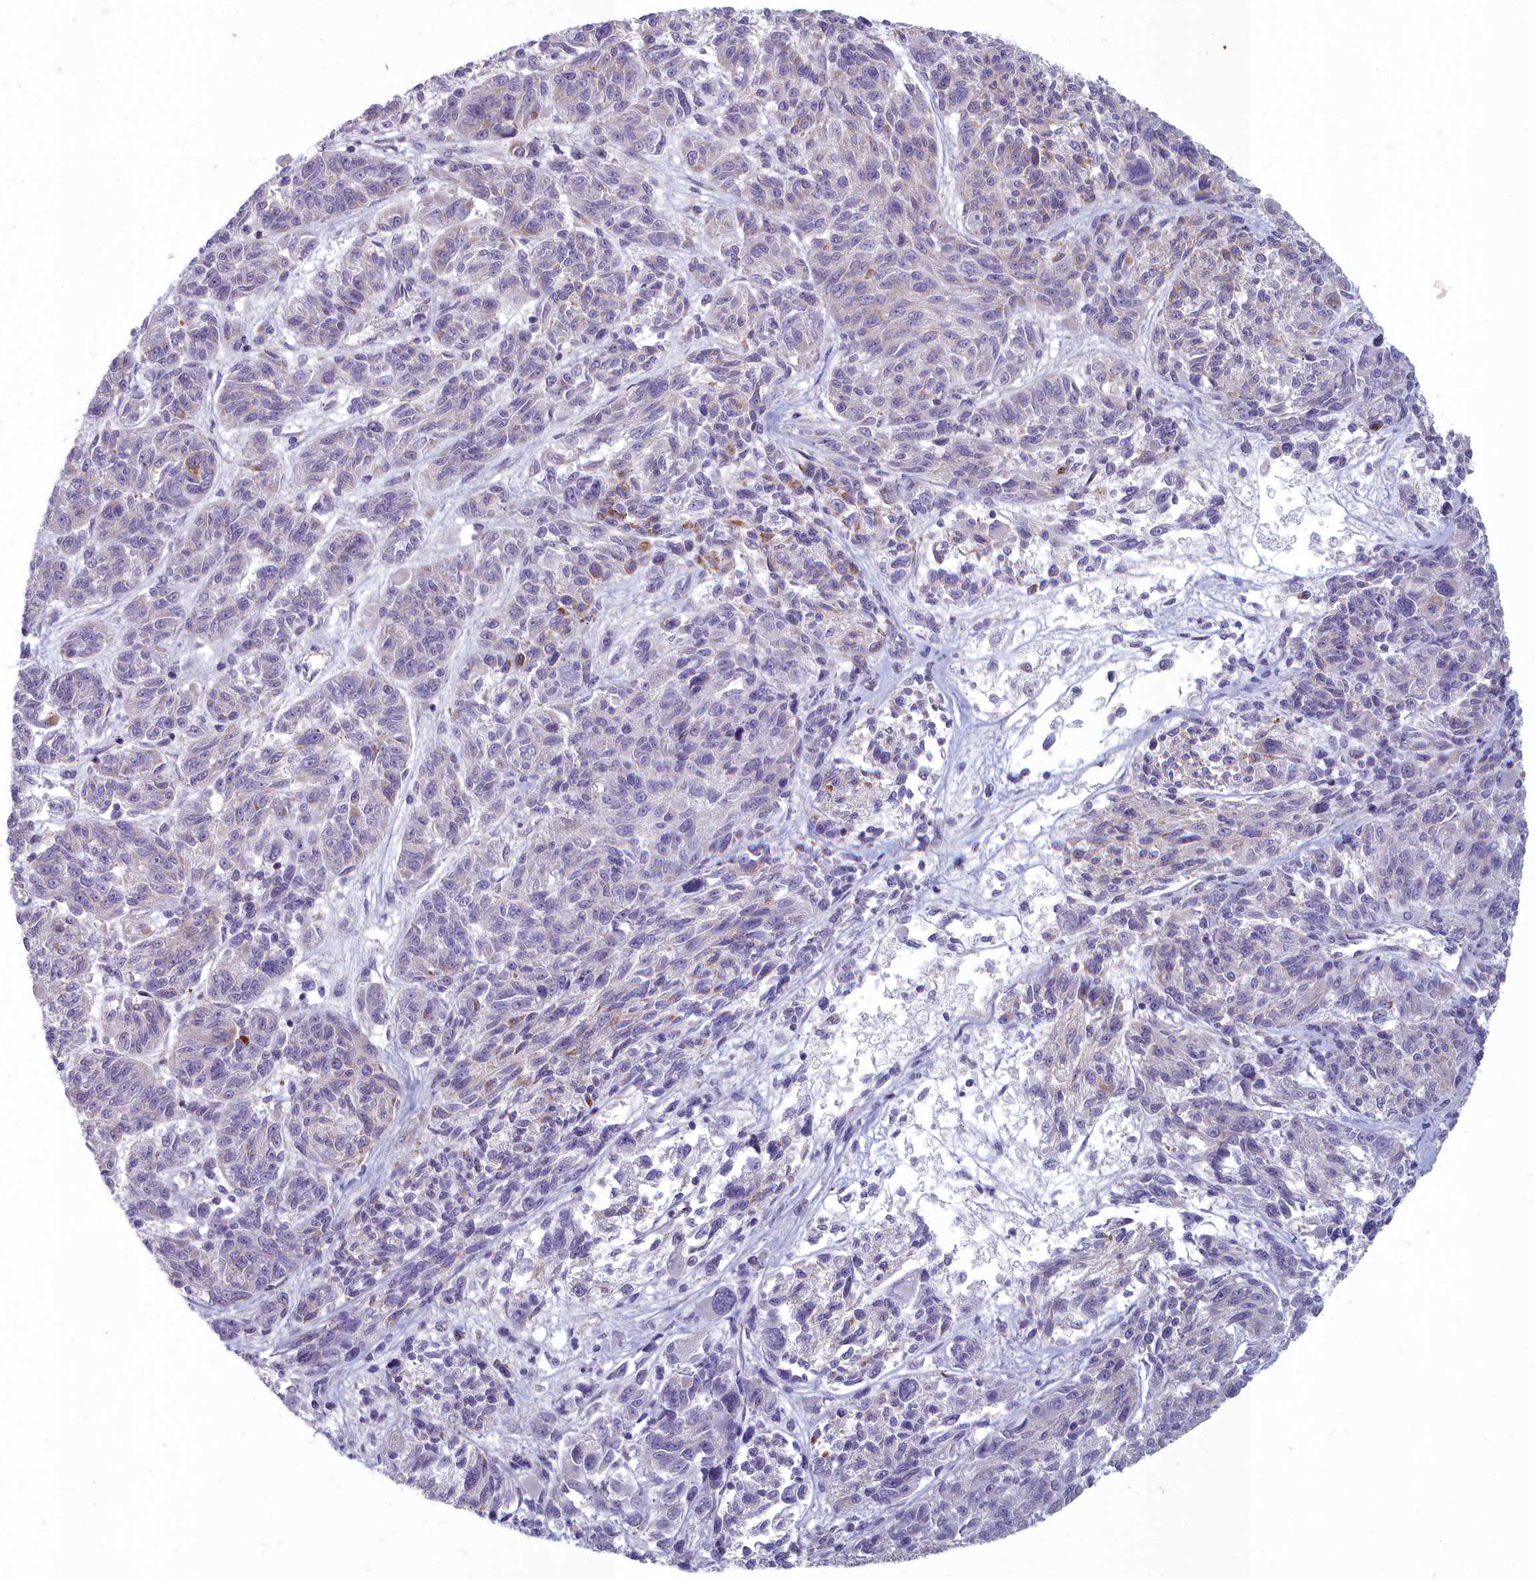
{"staining": {"intensity": "negative", "quantity": "none", "location": "none"}, "tissue": "melanoma", "cell_type": "Tumor cells", "image_type": "cancer", "snomed": [{"axis": "morphology", "description": "Malignant melanoma, NOS"}, {"axis": "topography", "description": "Skin"}], "caption": "IHC histopathology image of neoplastic tissue: malignant melanoma stained with DAB (3,3'-diaminobenzidine) exhibits no significant protein positivity in tumor cells. (Stains: DAB (3,3'-diaminobenzidine) immunohistochemistry with hematoxylin counter stain, Microscopy: brightfield microscopy at high magnification).", "gene": "INSYN2A", "patient": {"sex": "male", "age": 53}}